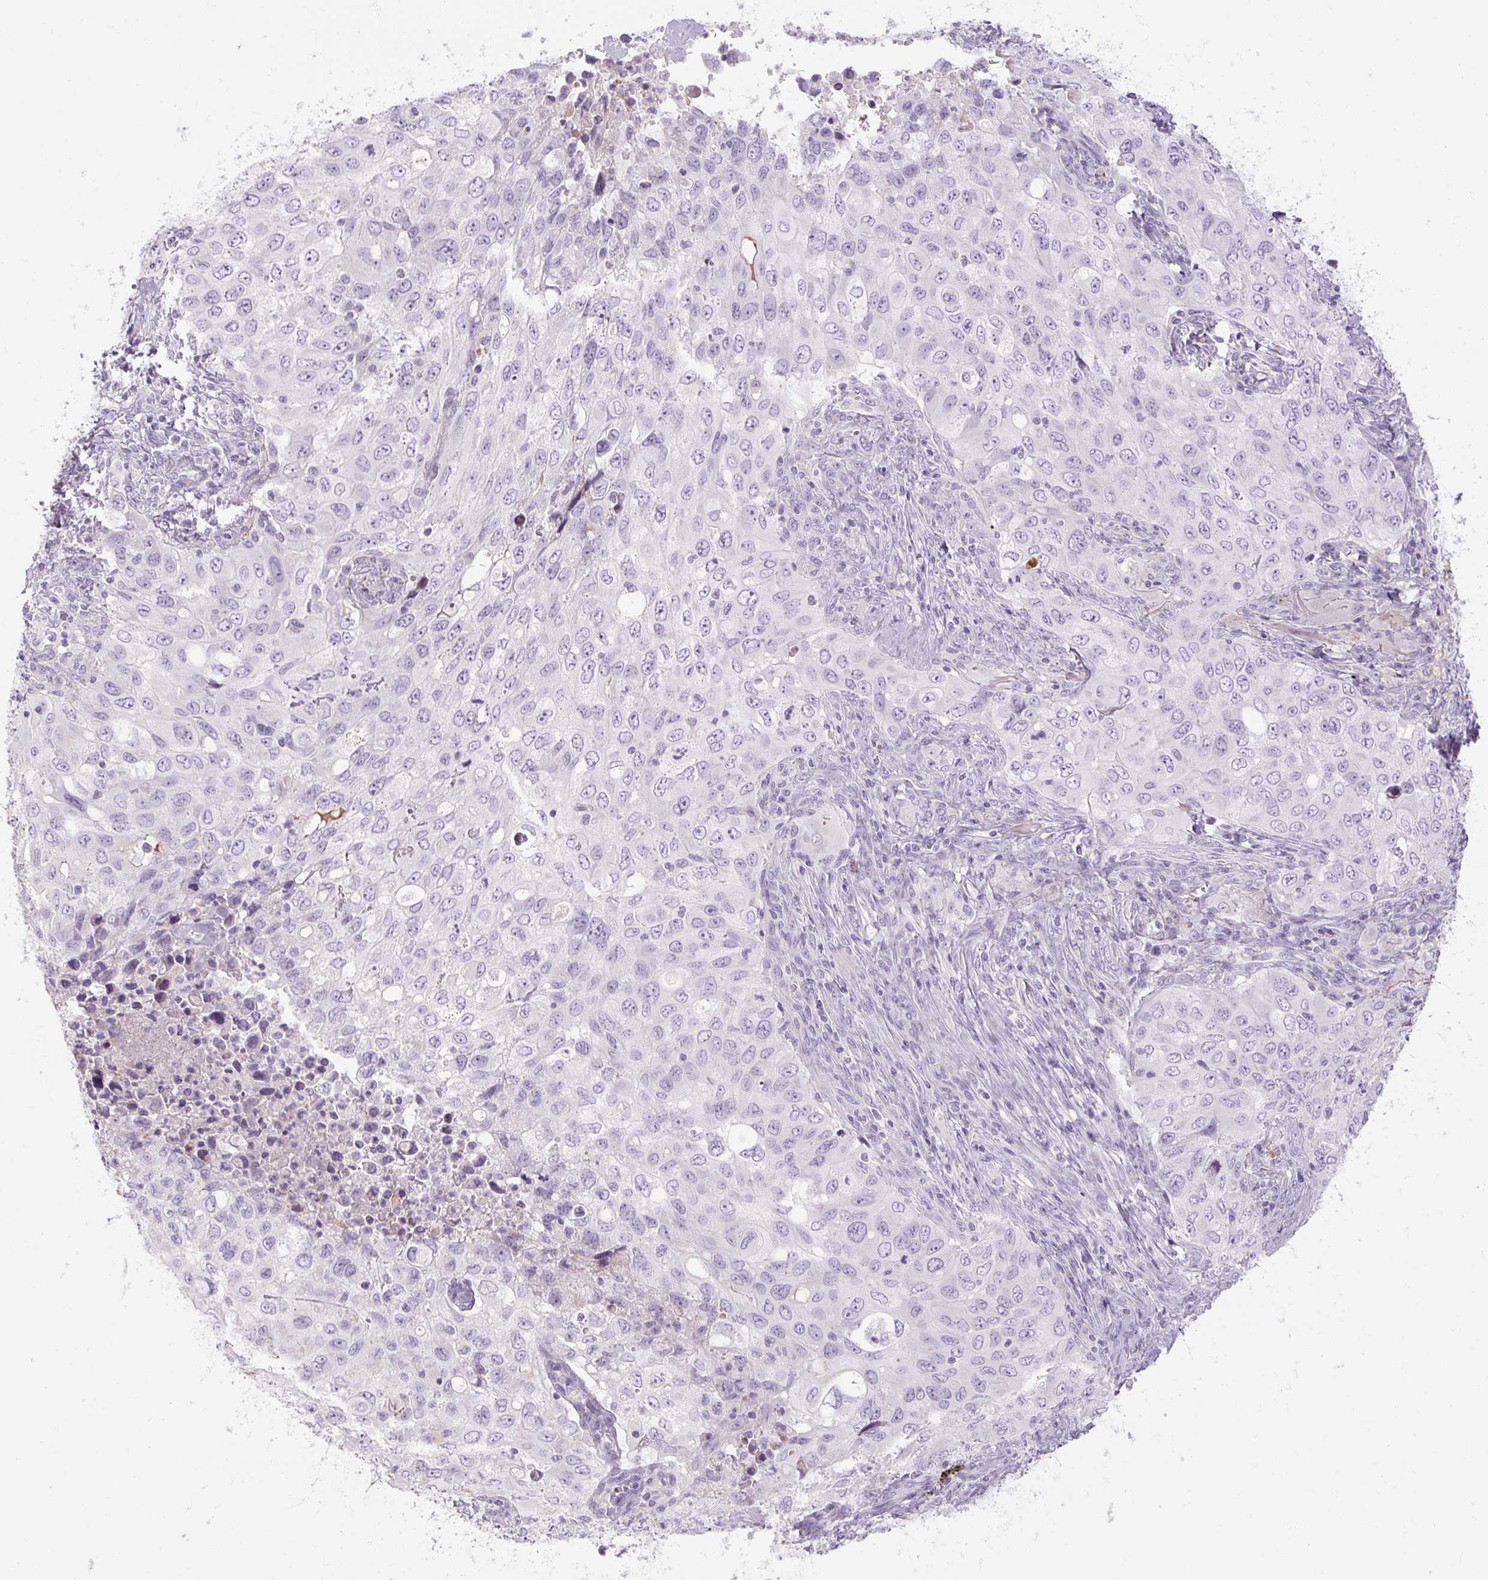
{"staining": {"intensity": "negative", "quantity": "none", "location": "none"}, "tissue": "lung cancer", "cell_type": "Tumor cells", "image_type": "cancer", "snomed": [{"axis": "morphology", "description": "Adenocarcinoma, NOS"}, {"axis": "morphology", "description": "Adenocarcinoma, metastatic, NOS"}, {"axis": "topography", "description": "Lymph node"}, {"axis": "topography", "description": "Lung"}], "caption": "Immunohistochemistry (IHC) histopathology image of neoplastic tissue: human lung cancer (metastatic adenocarcinoma) stained with DAB shows no significant protein expression in tumor cells.", "gene": "NFE2L3", "patient": {"sex": "female", "age": 42}}